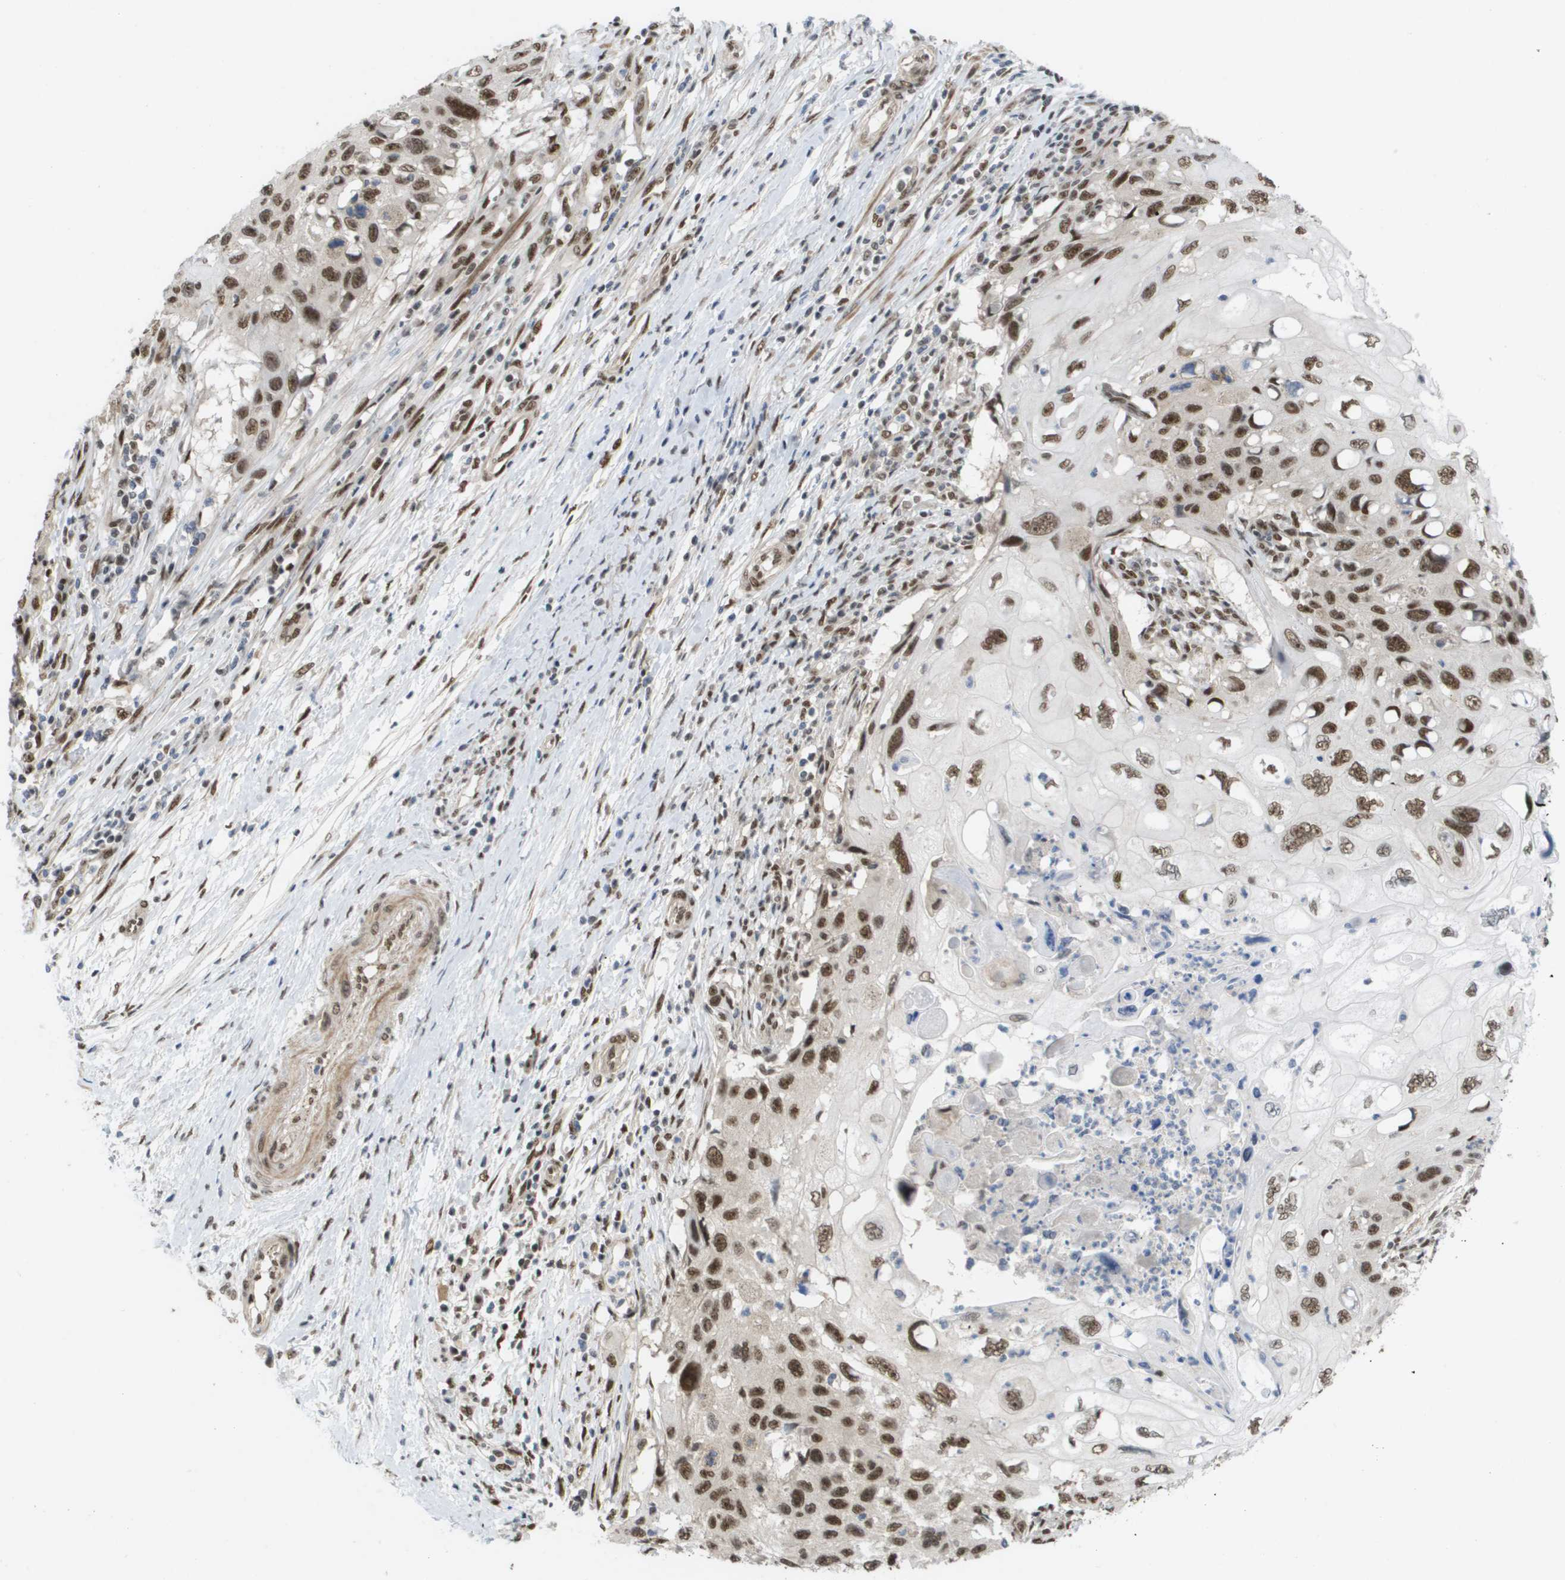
{"staining": {"intensity": "strong", "quantity": ">75%", "location": "nuclear"}, "tissue": "cervical cancer", "cell_type": "Tumor cells", "image_type": "cancer", "snomed": [{"axis": "morphology", "description": "Squamous cell carcinoma, NOS"}, {"axis": "topography", "description": "Cervix"}], "caption": "A brown stain highlights strong nuclear expression of a protein in human squamous cell carcinoma (cervical) tumor cells.", "gene": "CDT1", "patient": {"sex": "female", "age": 70}}